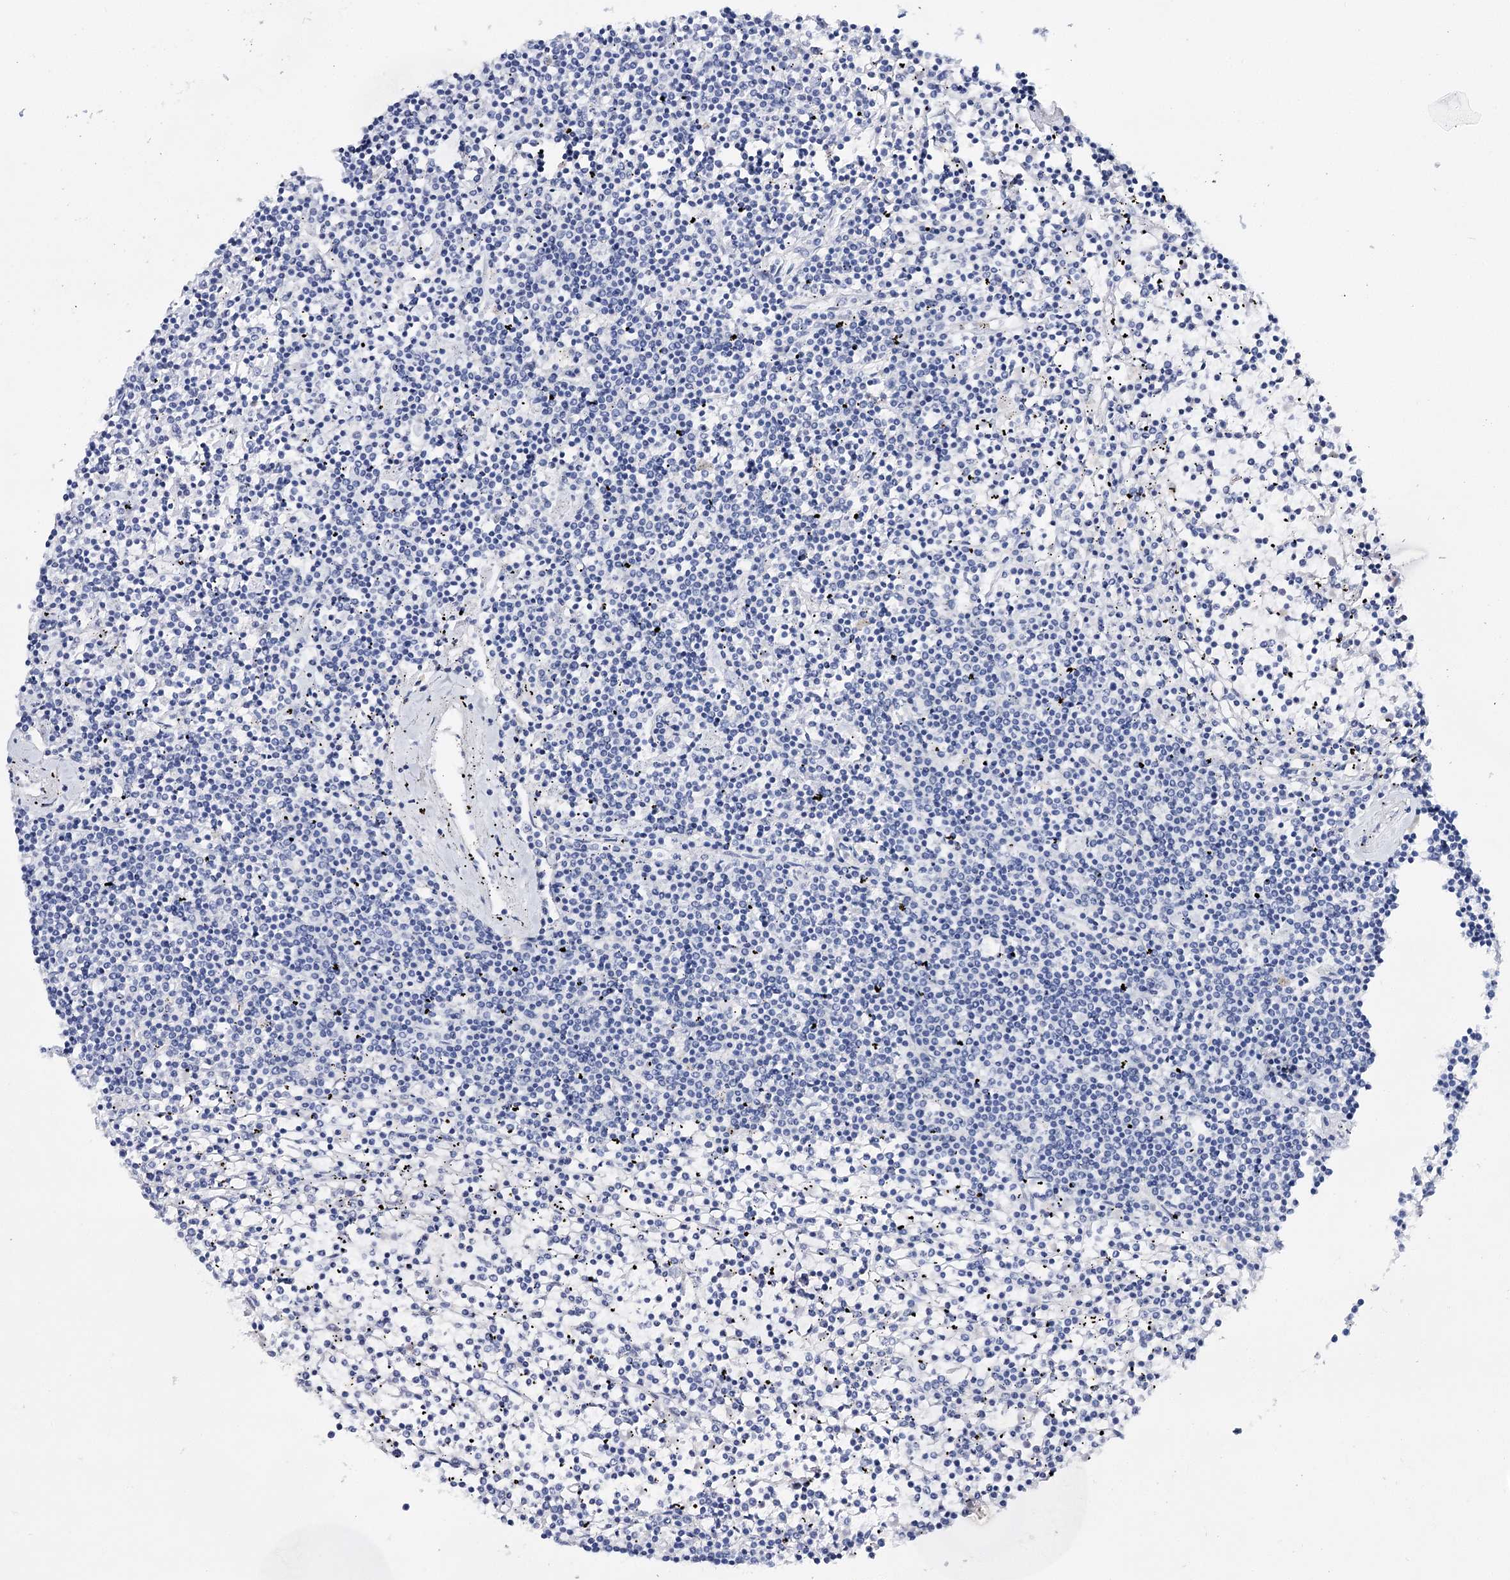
{"staining": {"intensity": "negative", "quantity": "none", "location": "none"}, "tissue": "lymphoma", "cell_type": "Tumor cells", "image_type": "cancer", "snomed": [{"axis": "morphology", "description": "Malignant lymphoma, non-Hodgkin's type, Low grade"}, {"axis": "topography", "description": "Spleen"}], "caption": "Lymphoma stained for a protein using immunohistochemistry displays no positivity tumor cells.", "gene": "CEACAM8", "patient": {"sex": "female", "age": 19}}